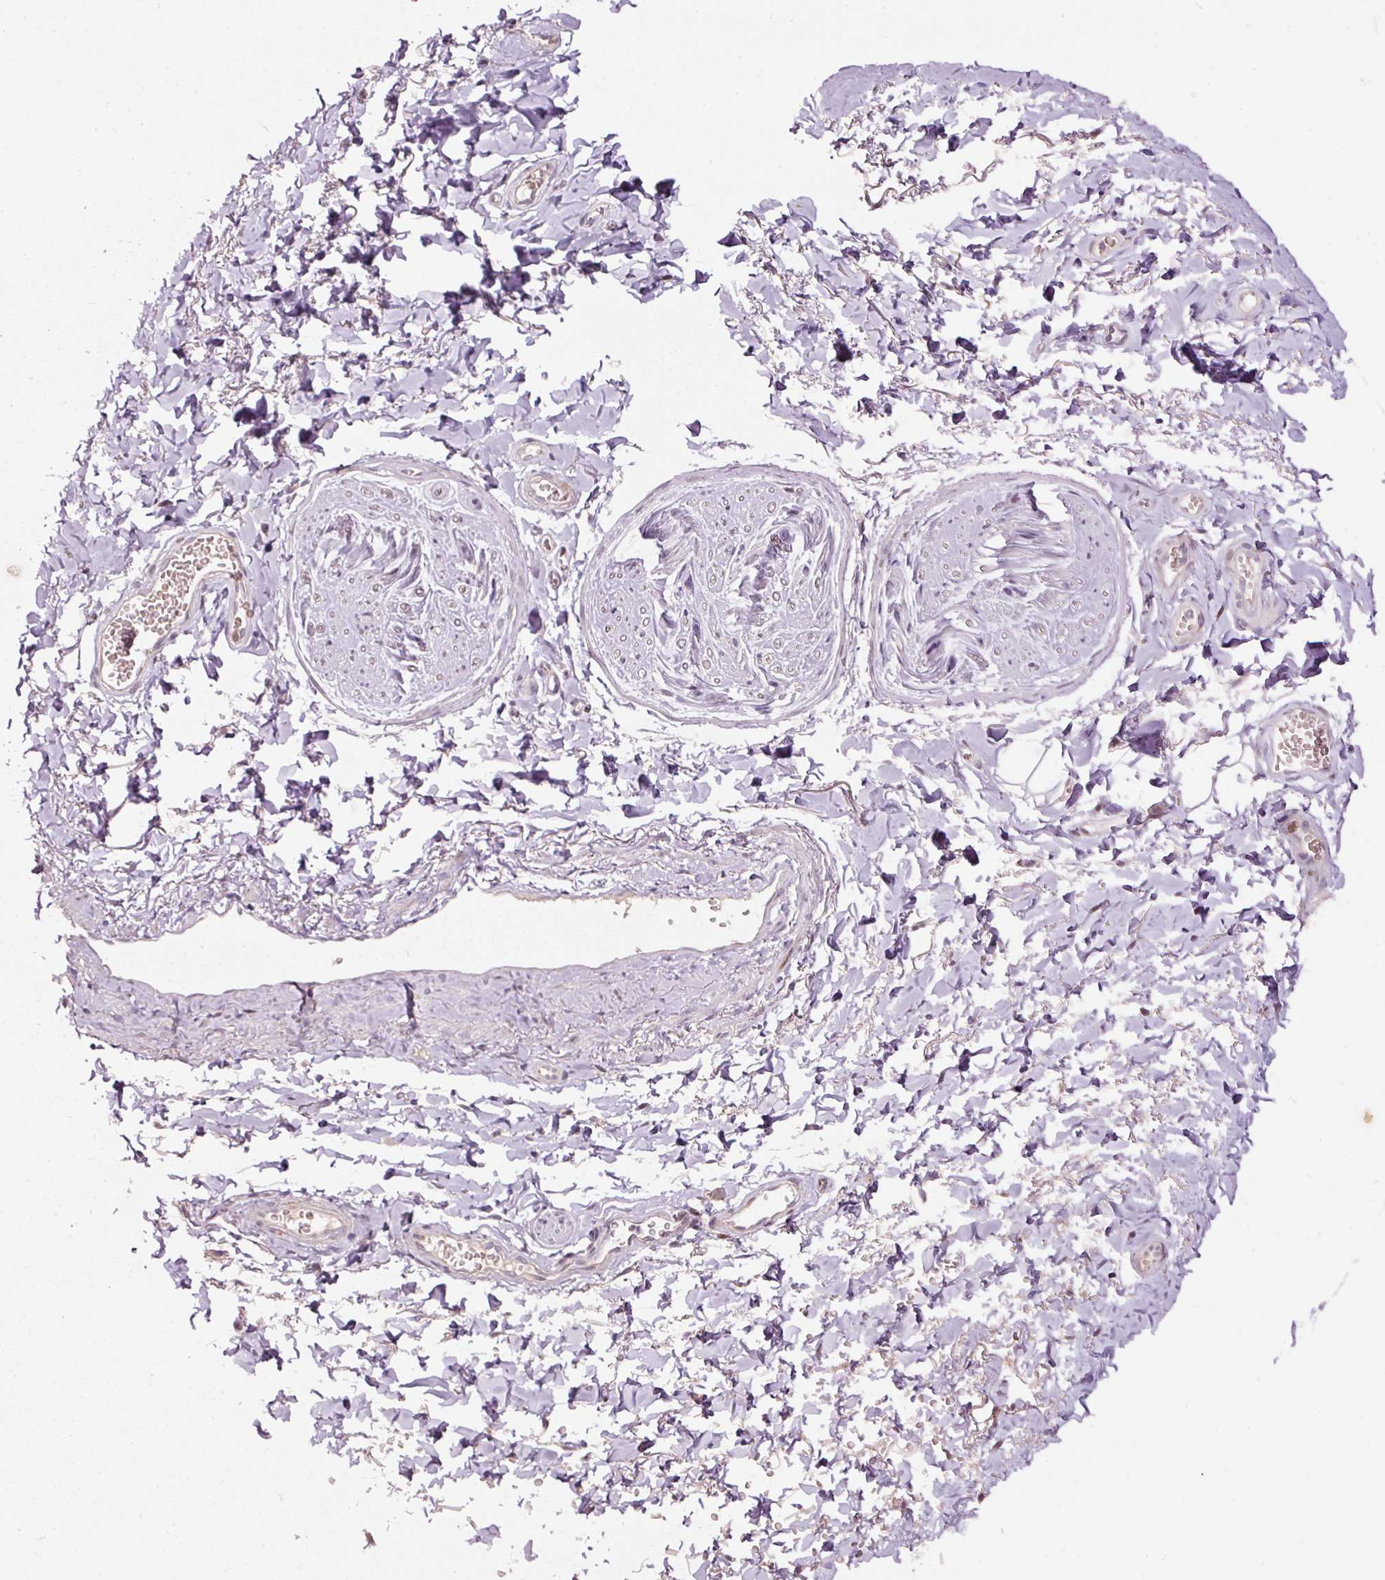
{"staining": {"intensity": "negative", "quantity": "none", "location": "none"}, "tissue": "adipose tissue", "cell_type": "Adipocytes", "image_type": "normal", "snomed": [{"axis": "morphology", "description": "Normal tissue, NOS"}, {"axis": "topography", "description": "Vulva"}, {"axis": "topography", "description": "Vagina"}, {"axis": "topography", "description": "Peripheral nerve tissue"}], "caption": "Immunohistochemistry (IHC) of benign adipose tissue exhibits no expression in adipocytes.", "gene": "TOB2", "patient": {"sex": "female", "age": 66}}